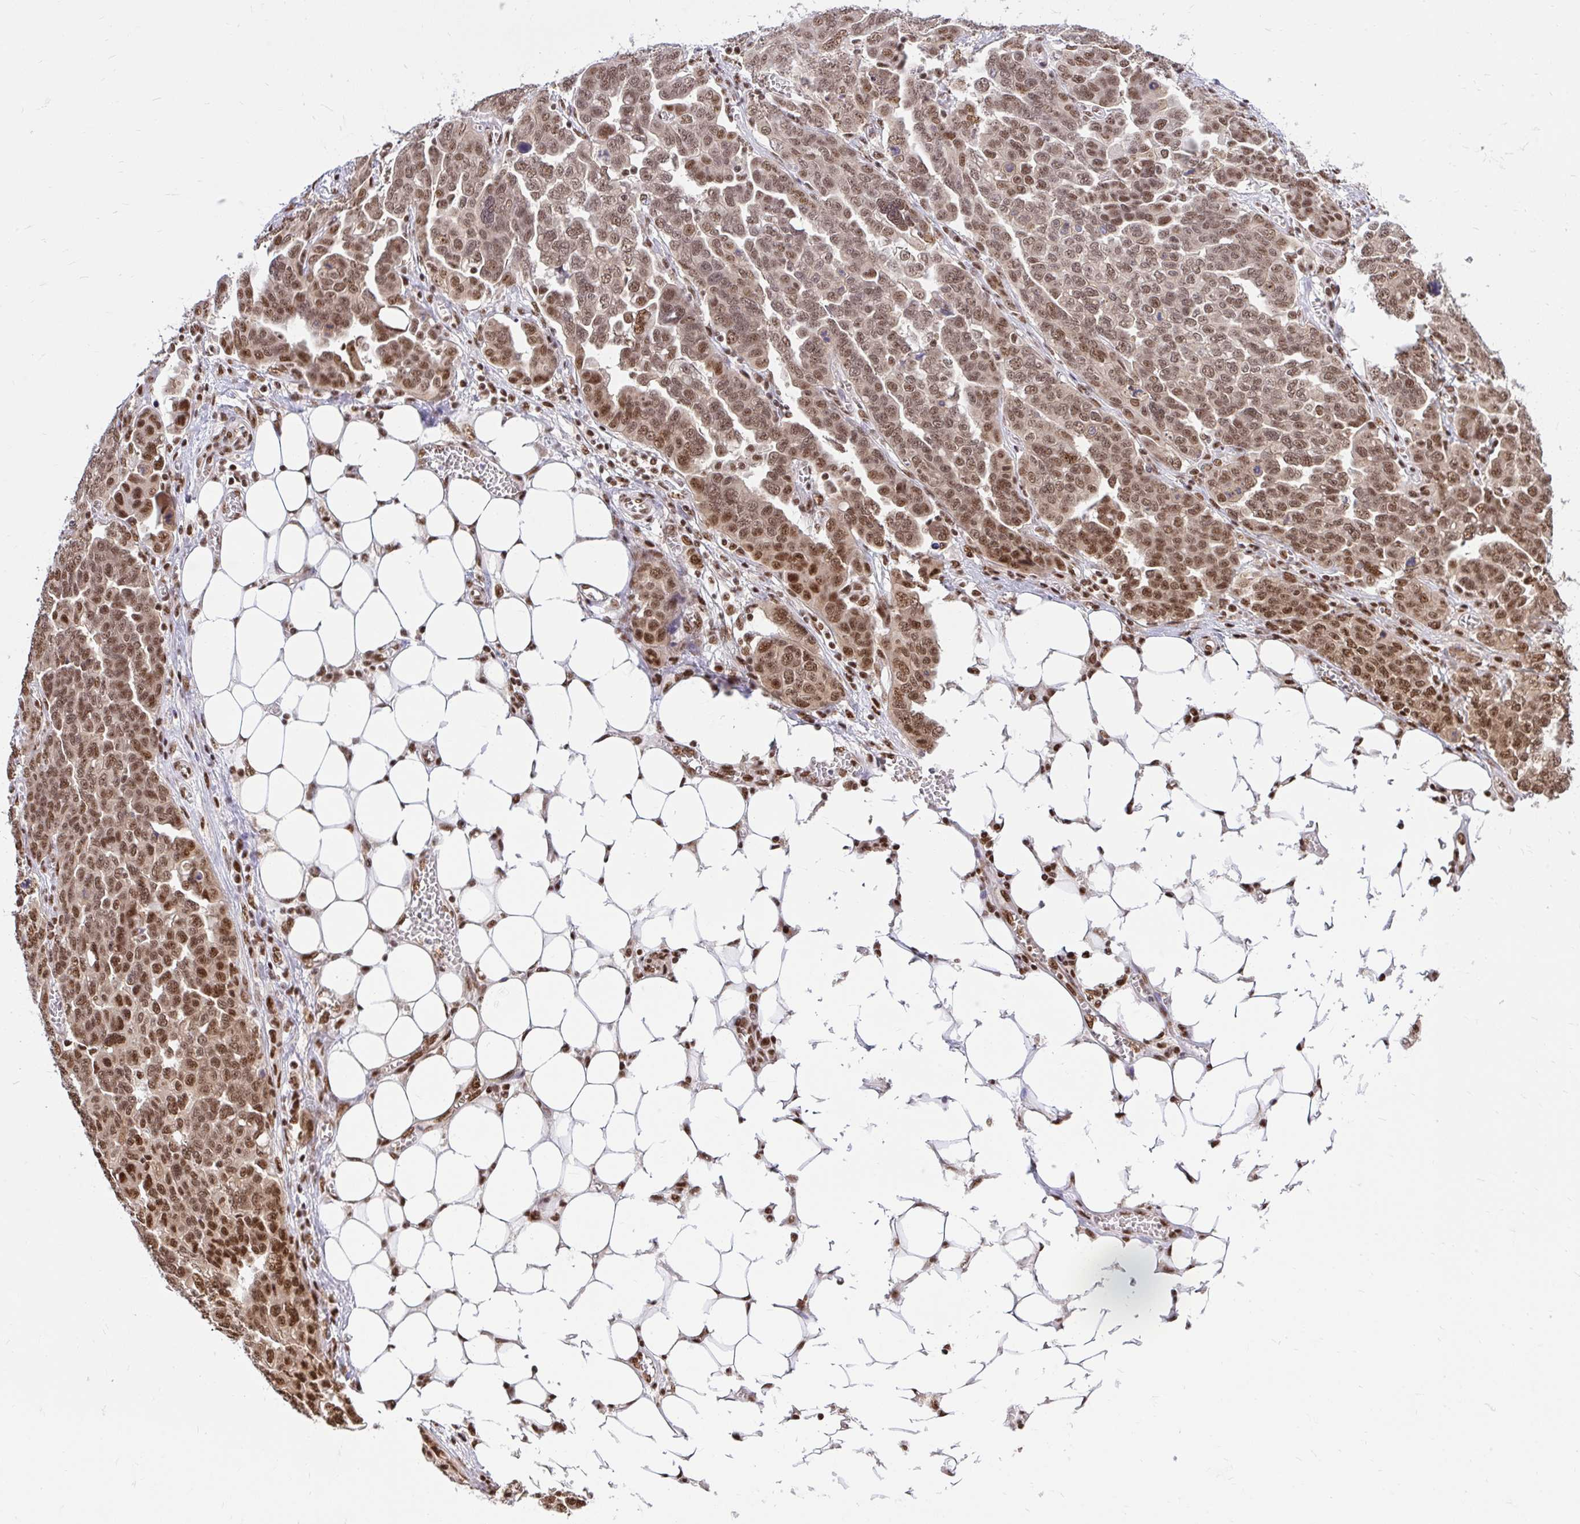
{"staining": {"intensity": "moderate", "quantity": ">75%", "location": "nuclear"}, "tissue": "ovarian cancer", "cell_type": "Tumor cells", "image_type": "cancer", "snomed": [{"axis": "morphology", "description": "Cystadenocarcinoma, serous, NOS"}, {"axis": "topography", "description": "Ovary"}], "caption": "Human serous cystadenocarcinoma (ovarian) stained with a brown dye shows moderate nuclear positive staining in approximately >75% of tumor cells.", "gene": "ABCA9", "patient": {"sex": "female", "age": 59}}